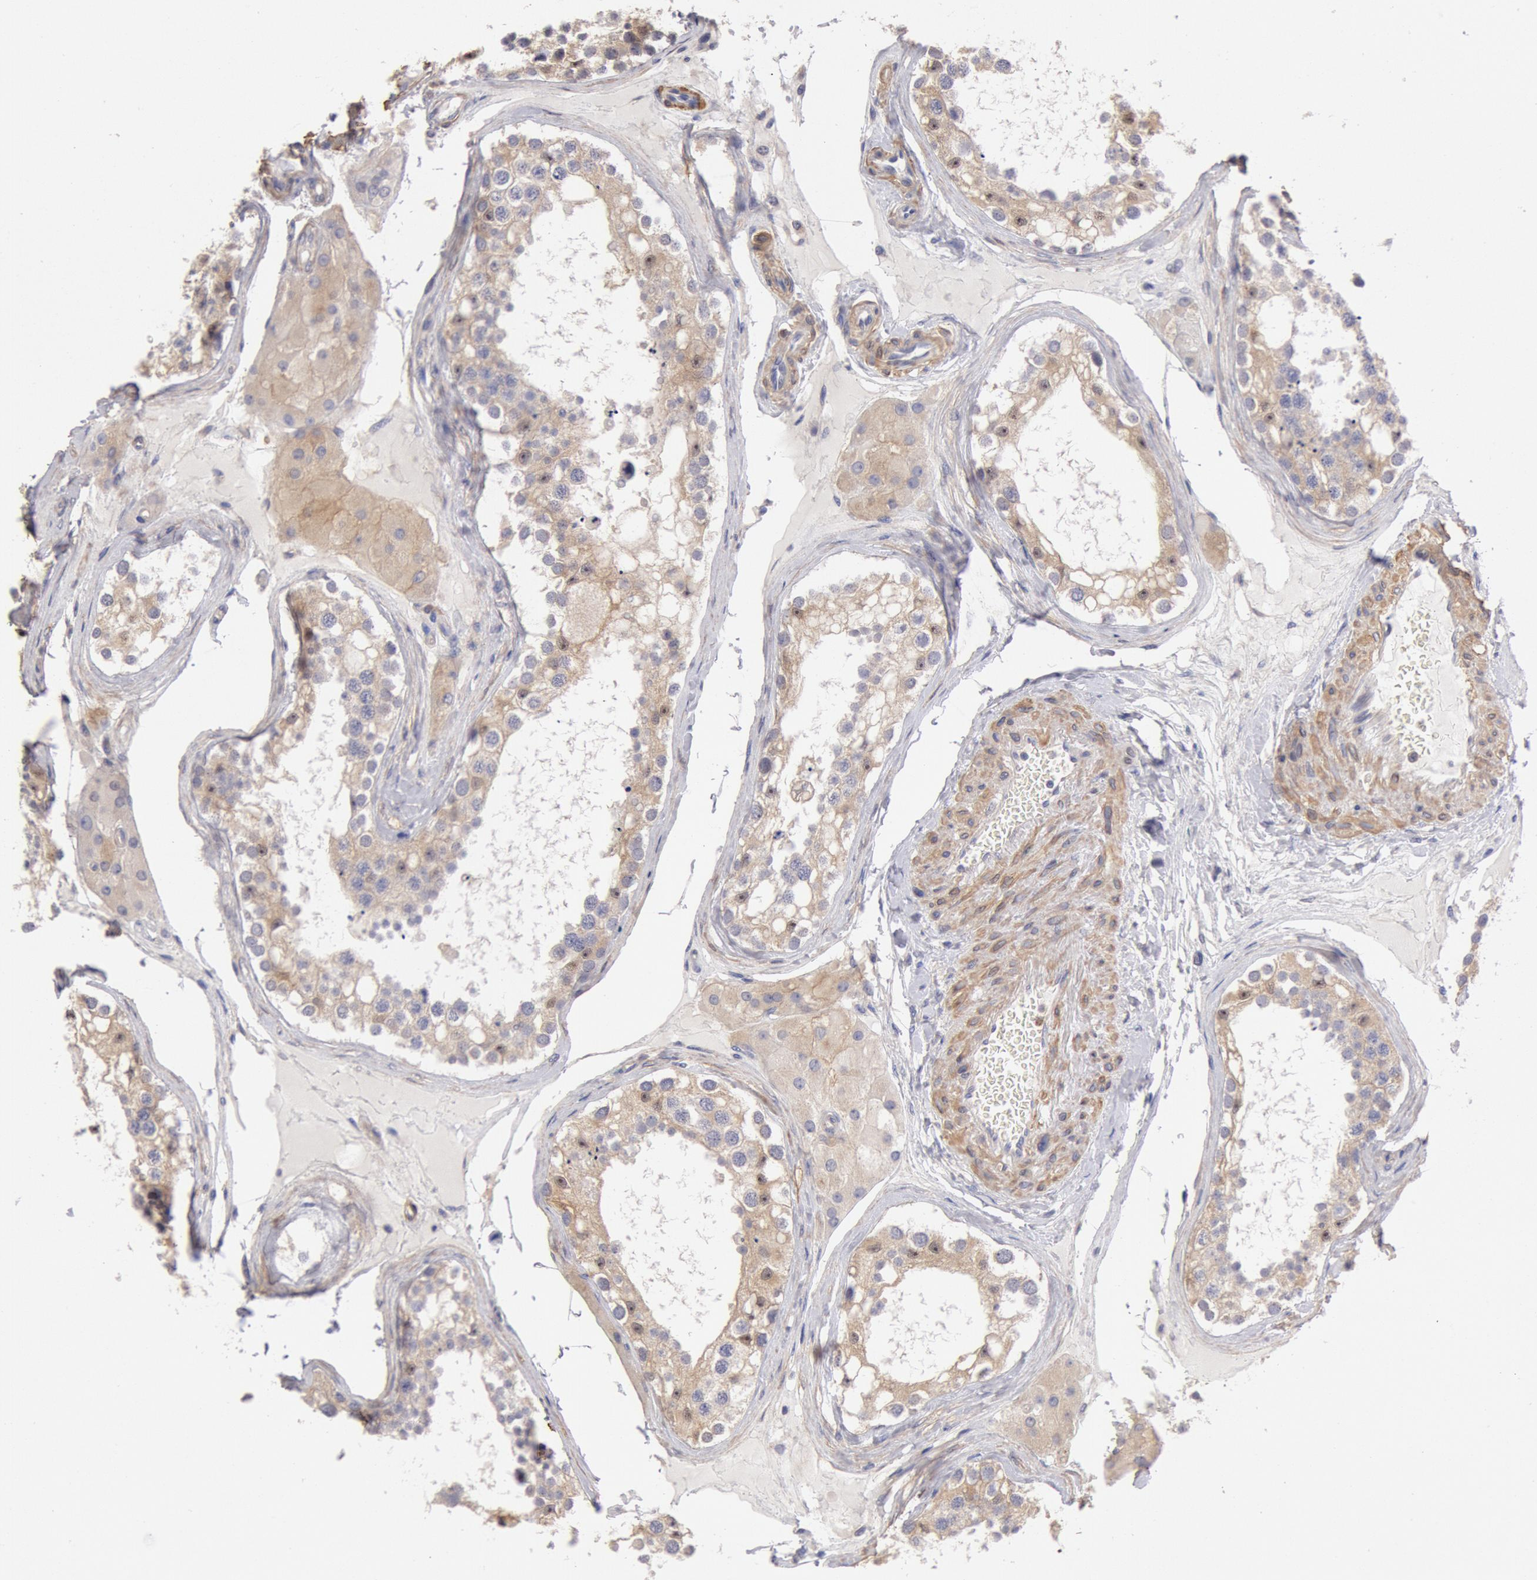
{"staining": {"intensity": "moderate", "quantity": ">75%", "location": "cytoplasmic/membranous"}, "tissue": "testis", "cell_type": "Cells in seminiferous ducts", "image_type": "normal", "snomed": [{"axis": "morphology", "description": "Normal tissue, NOS"}, {"axis": "topography", "description": "Testis"}], "caption": "A high-resolution histopathology image shows immunohistochemistry (IHC) staining of normal testis, which shows moderate cytoplasmic/membranous positivity in approximately >75% of cells in seminiferous ducts. The protein is stained brown, and the nuclei are stained in blue (DAB IHC with brightfield microscopy, high magnification).", "gene": "TMED8", "patient": {"sex": "male", "age": 68}}